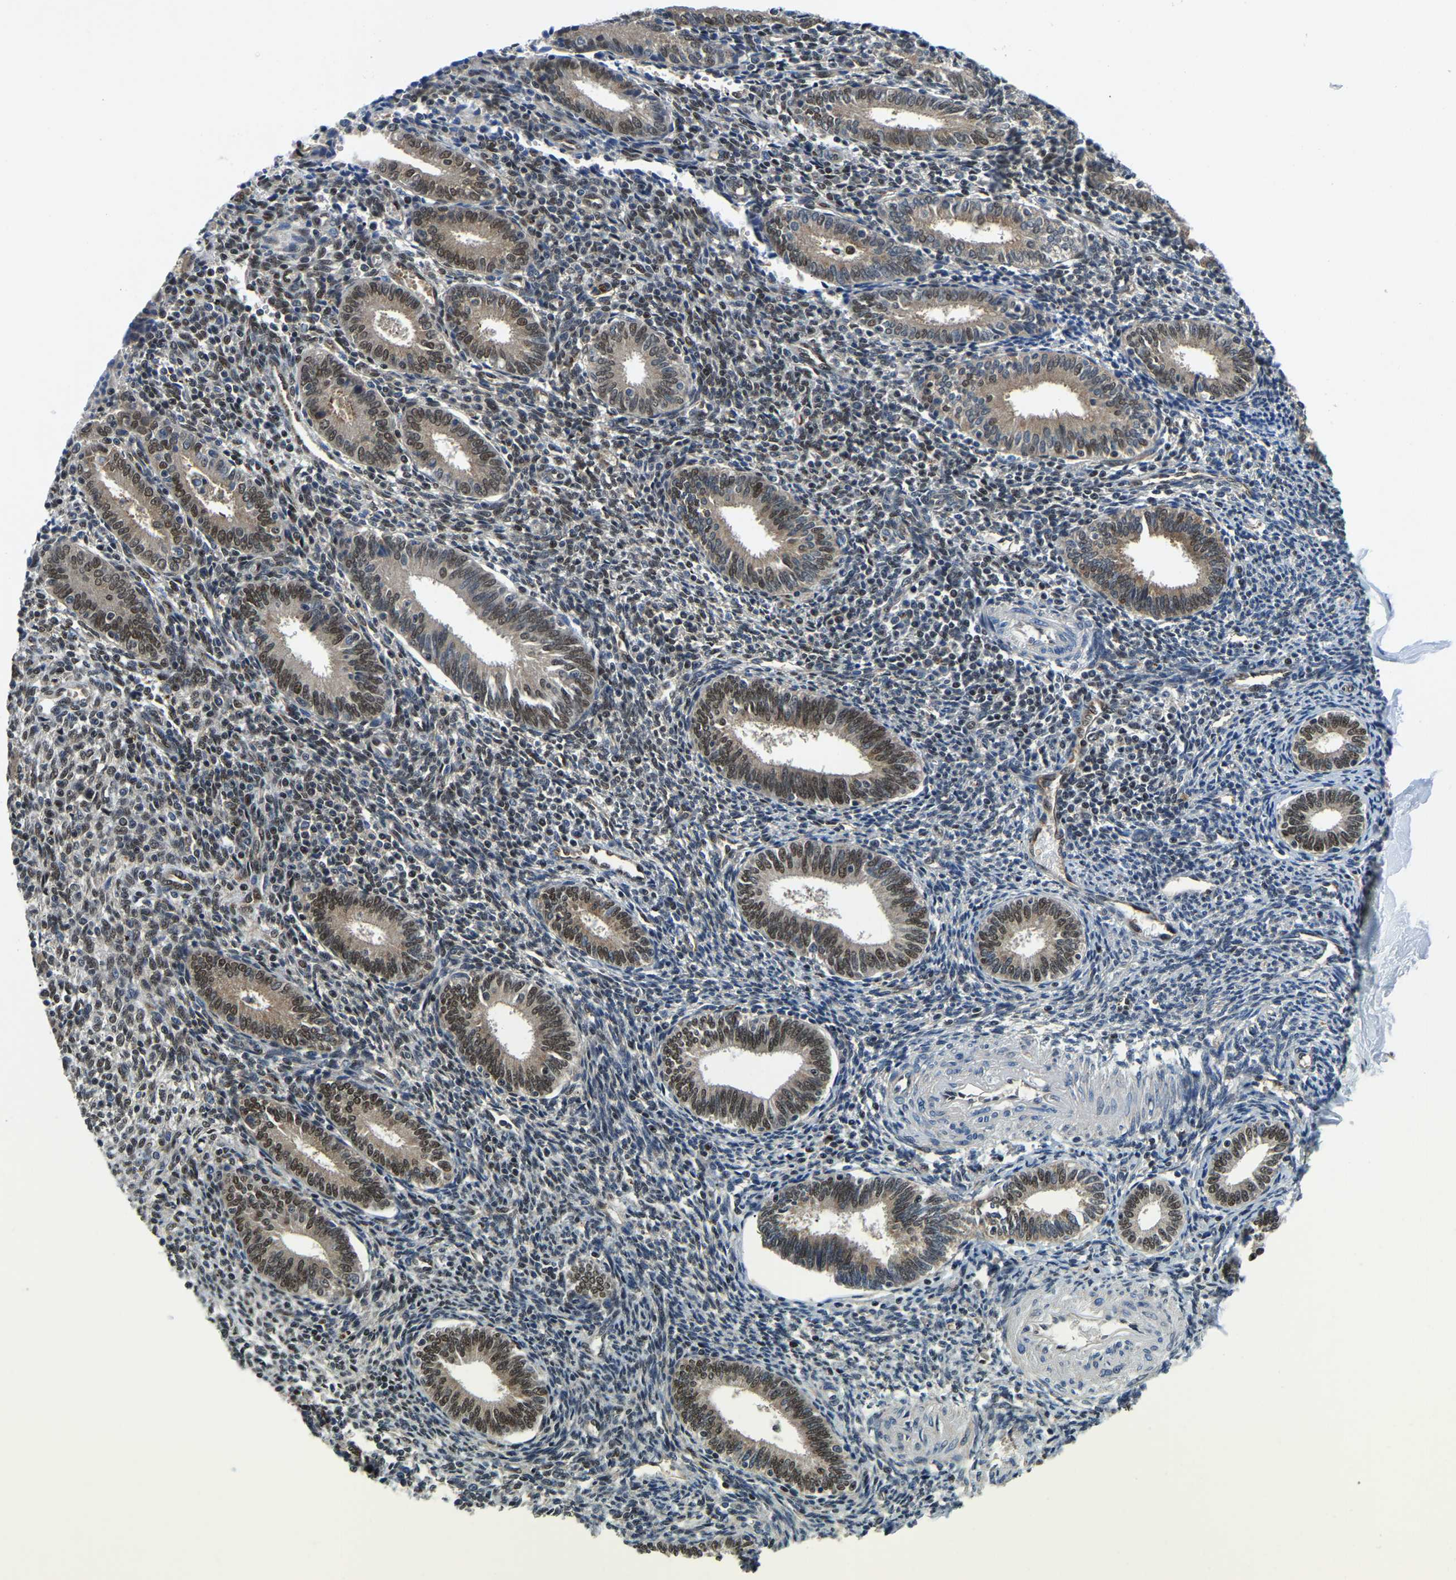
{"staining": {"intensity": "weak", "quantity": ">75%", "location": "nuclear"}, "tissue": "endometrium", "cell_type": "Cells in endometrial stroma", "image_type": "normal", "snomed": [{"axis": "morphology", "description": "Normal tissue, NOS"}, {"axis": "topography", "description": "Endometrium"}], "caption": "About >75% of cells in endometrial stroma in normal endometrium exhibit weak nuclear protein expression as visualized by brown immunohistochemical staining.", "gene": "DFFA", "patient": {"sex": "female", "age": 41}}